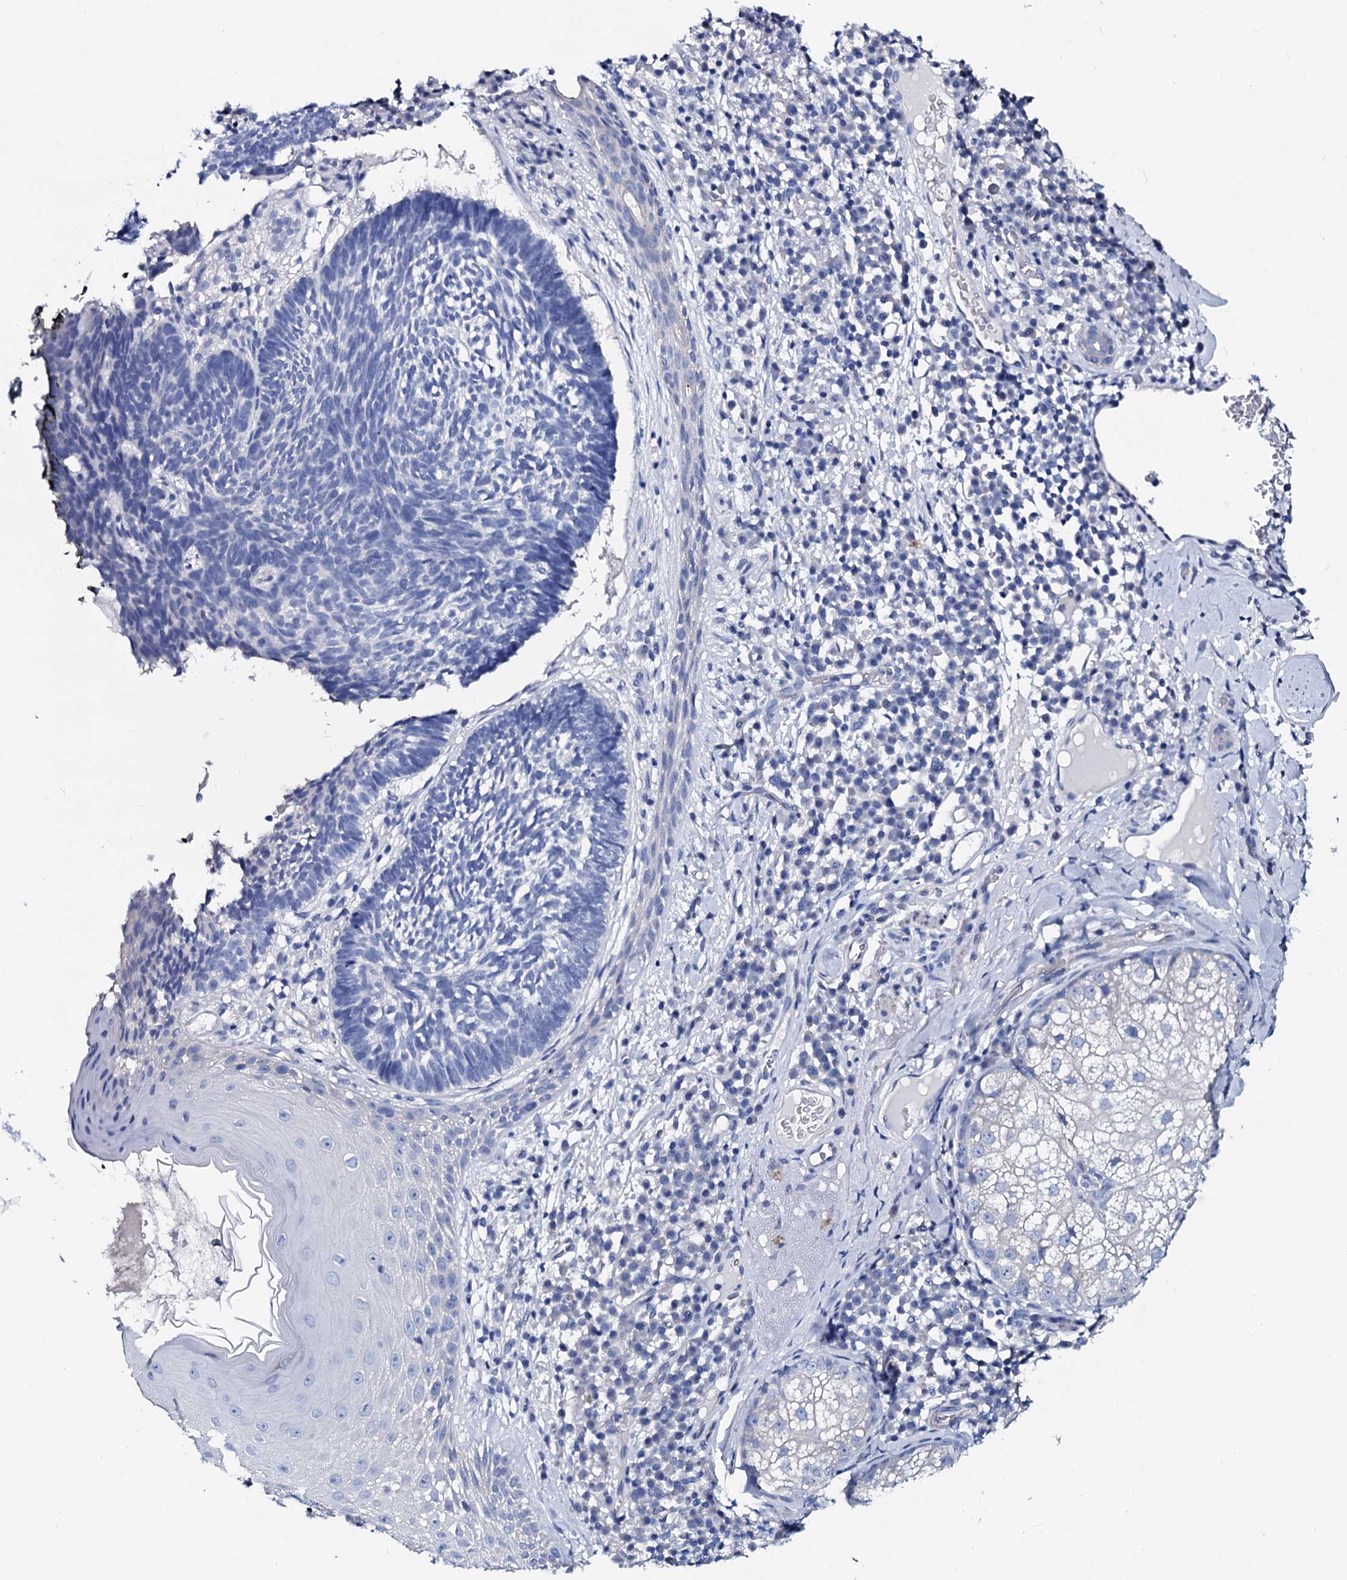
{"staining": {"intensity": "negative", "quantity": "none", "location": "none"}, "tissue": "skin cancer", "cell_type": "Tumor cells", "image_type": "cancer", "snomed": [{"axis": "morphology", "description": "Basal cell carcinoma"}, {"axis": "topography", "description": "Skin"}], "caption": "Tumor cells show no significant positivity in skin basal cell carcinoma.", "gene": "GYS2", "patient": {"sex": "male", "age": 88}}